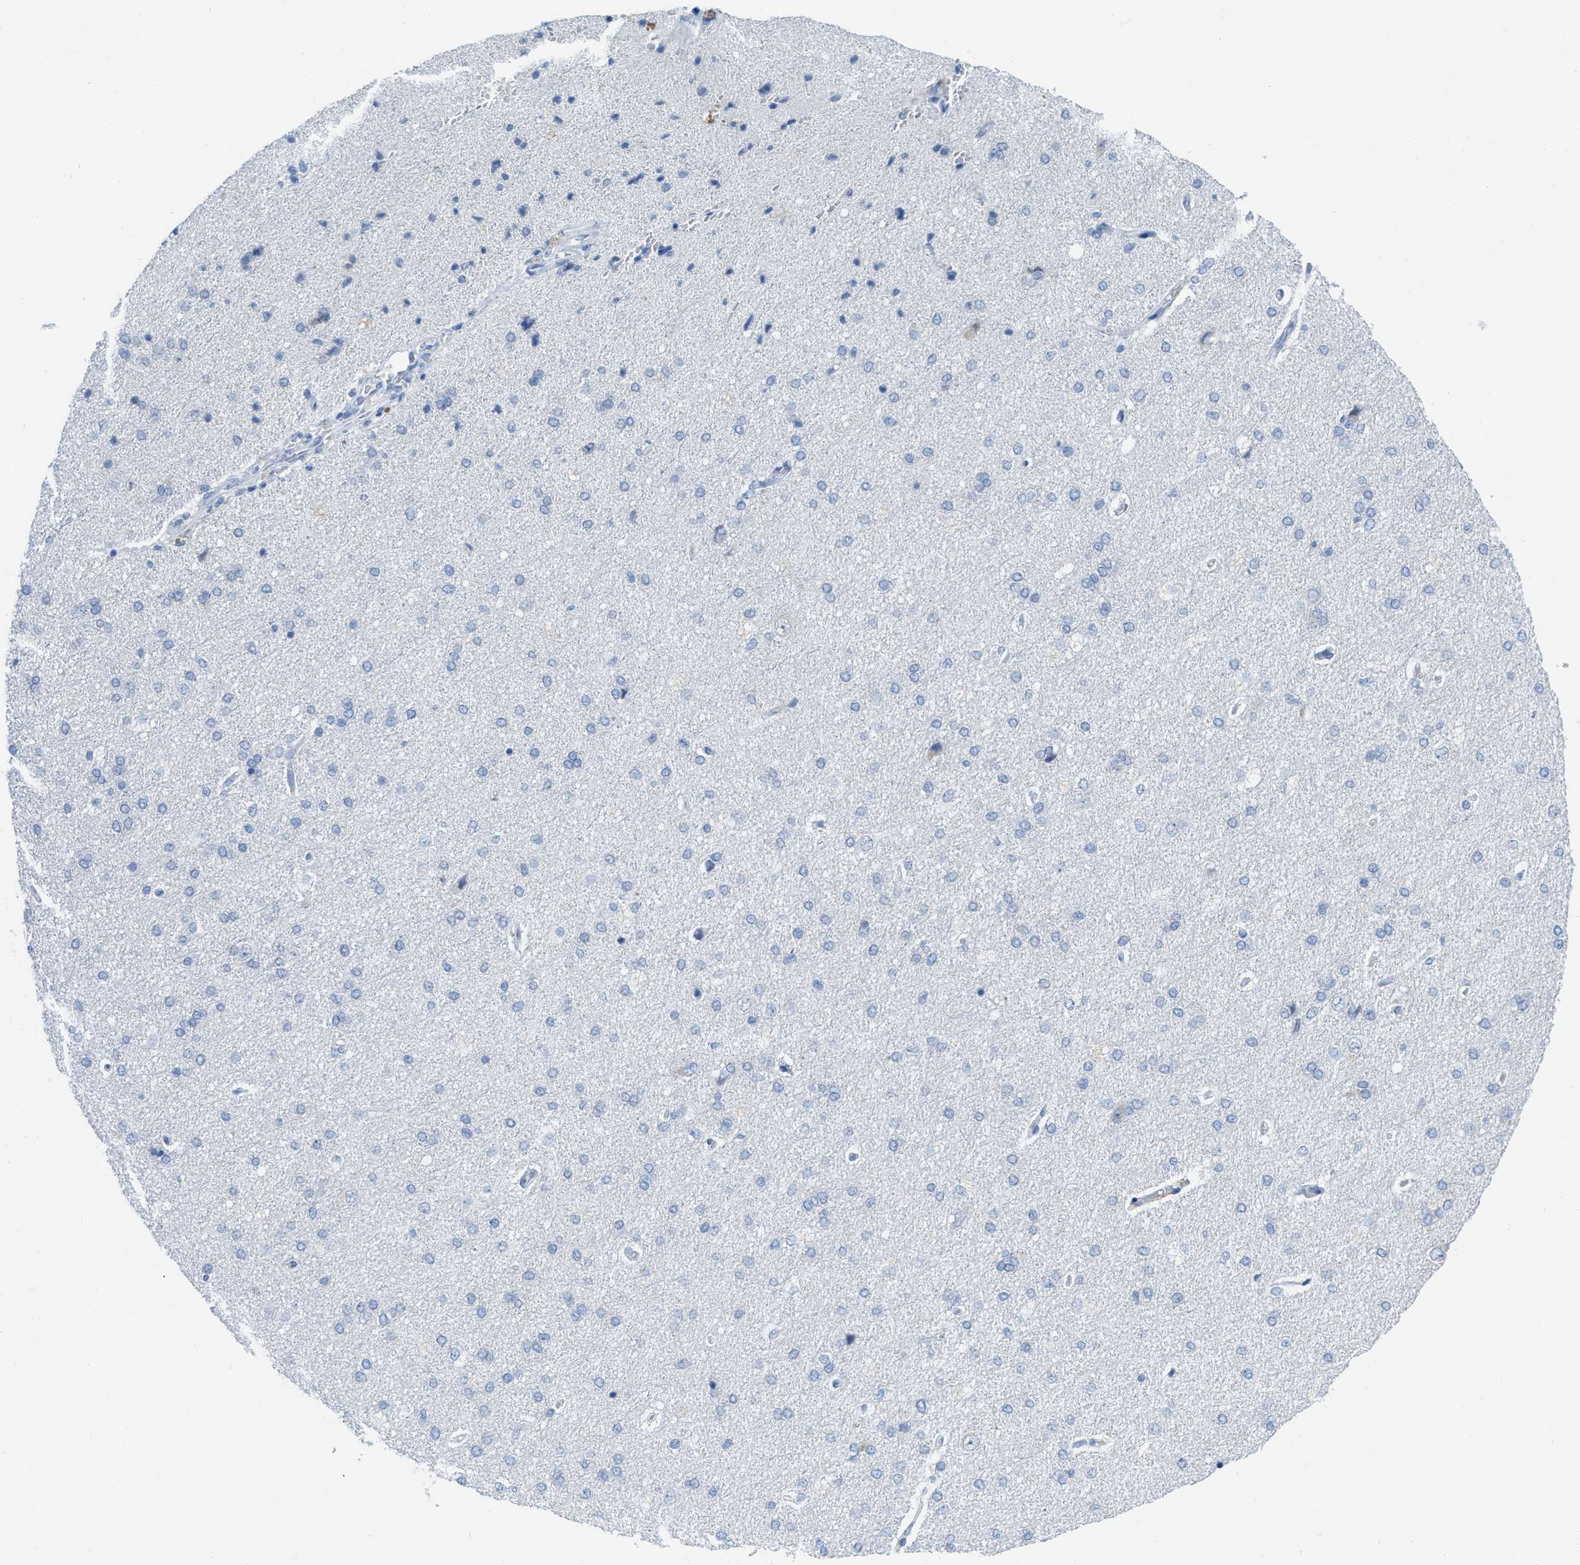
{"staining": {"intensity": "negative", "quantity": "none", "location": "none"}, "tissue": "cerebral cortex", "cell_type": "Endothelial cells", "image_type": "normal", "snomed": [{"axis": "morphology", "description": "Normal tissue, NOS"}, {"axis": "topography", "description": "Cerebral cortex"}], "caption": "This is an immunohistochemistry micrograph of unremarkable human cerebral cortex. There is no staining in endothelial cells.", "gene": "HSF2", "patient": {"sex": "male", "age": 62}}